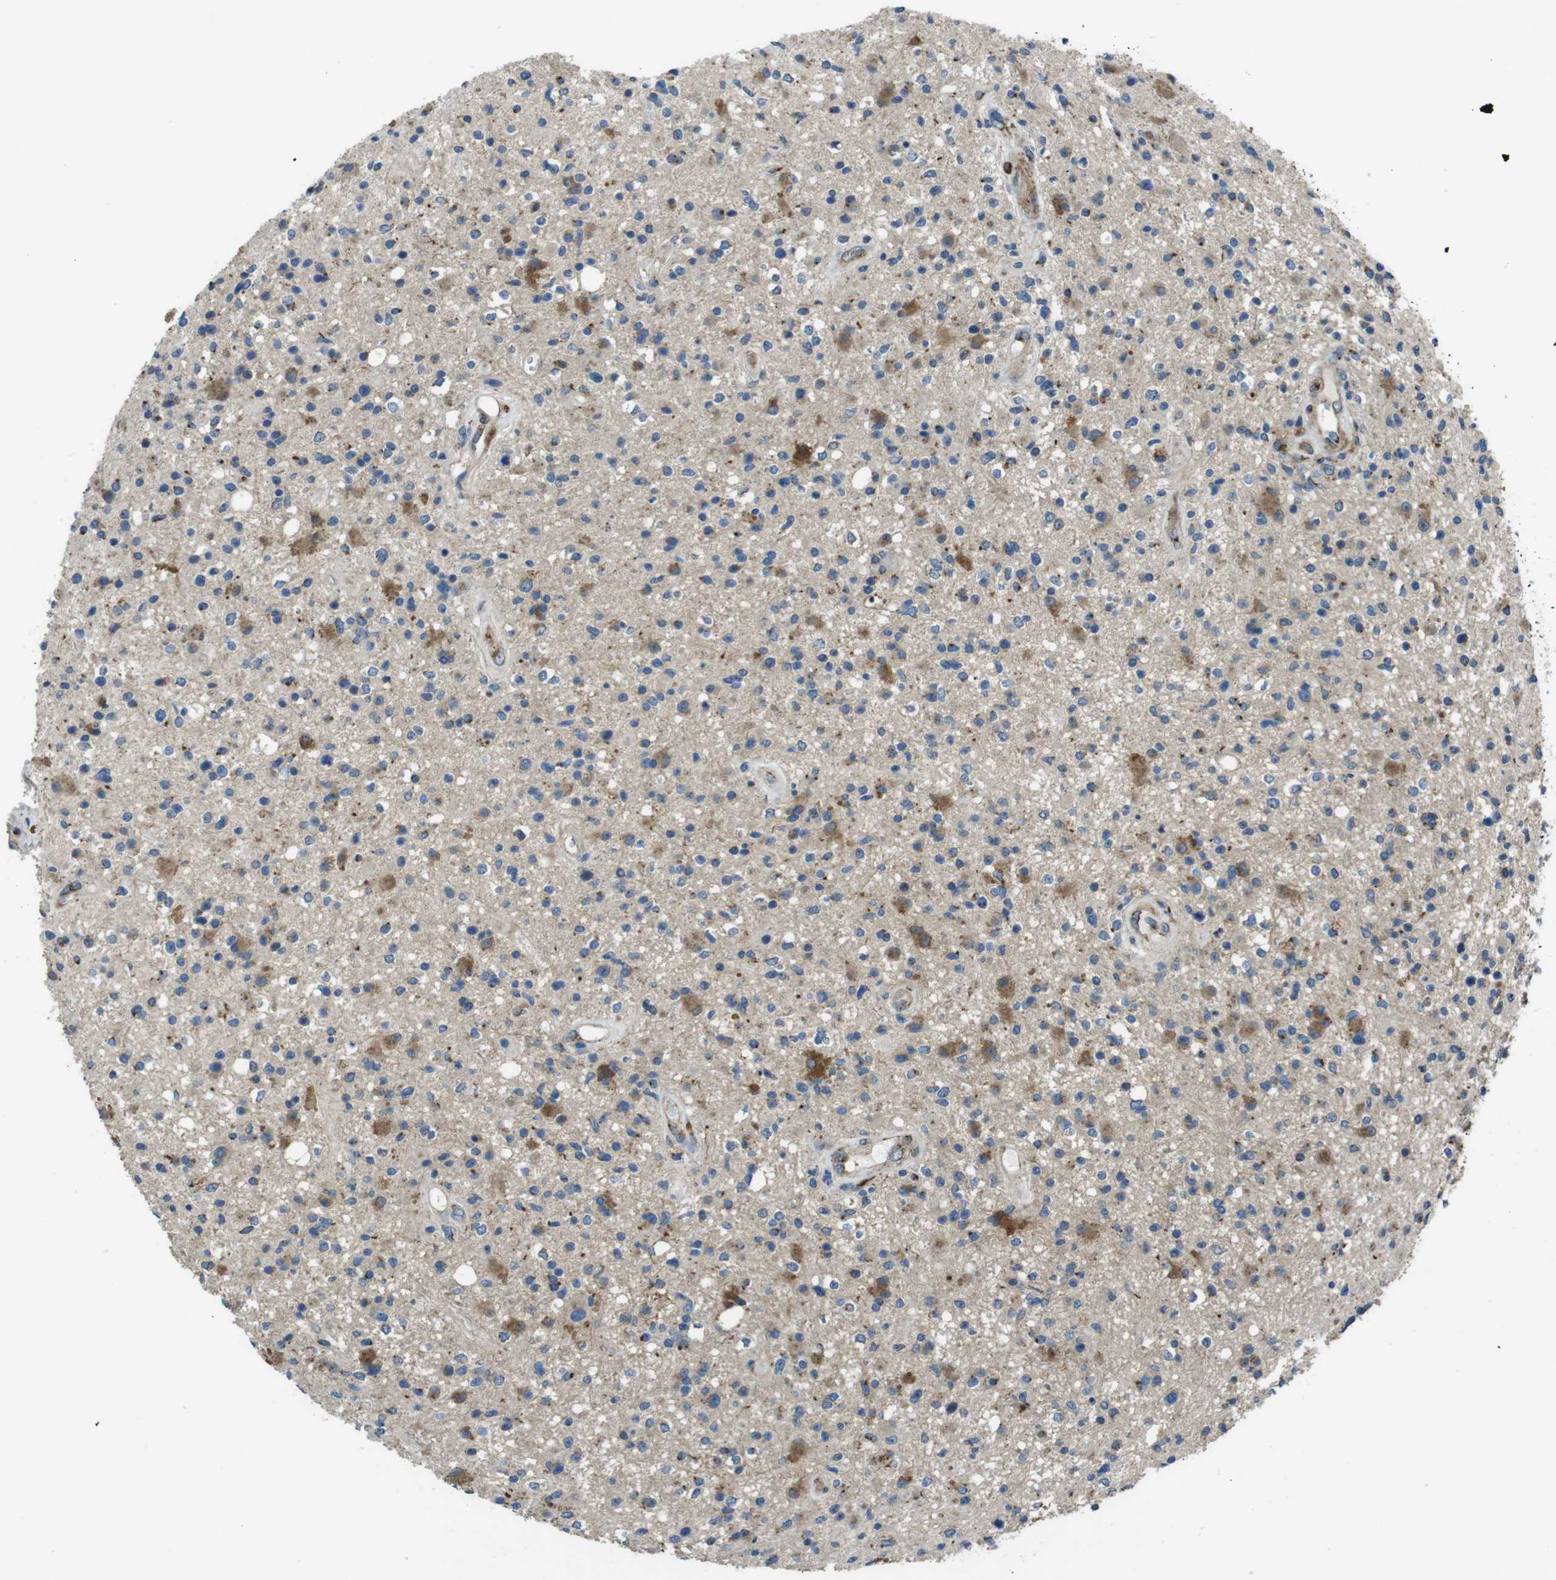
{"staining": {"intensity": "moderate", "quantity": "25%-75%", "location": "cytoplasmic/membranous"}, "tissue": "glioma", "cell_type": "Tumor cells", "image_type": "cancer", "snomed": [{"axis": "morphology", "description": "Glioma, malignant, High grade"}, {"axis": "topography", "description": "Brain"}], "caption": "This image displays malignant glioma (high-grade) stained with IHC to label a protein in brown. The cytoplasmic/membranous of tumor cells show moderate positivity for the protein. Nuclei are counter-stained blue.", "gene": "RAB6A", "patient": {"sex": "male", "age": 33}}